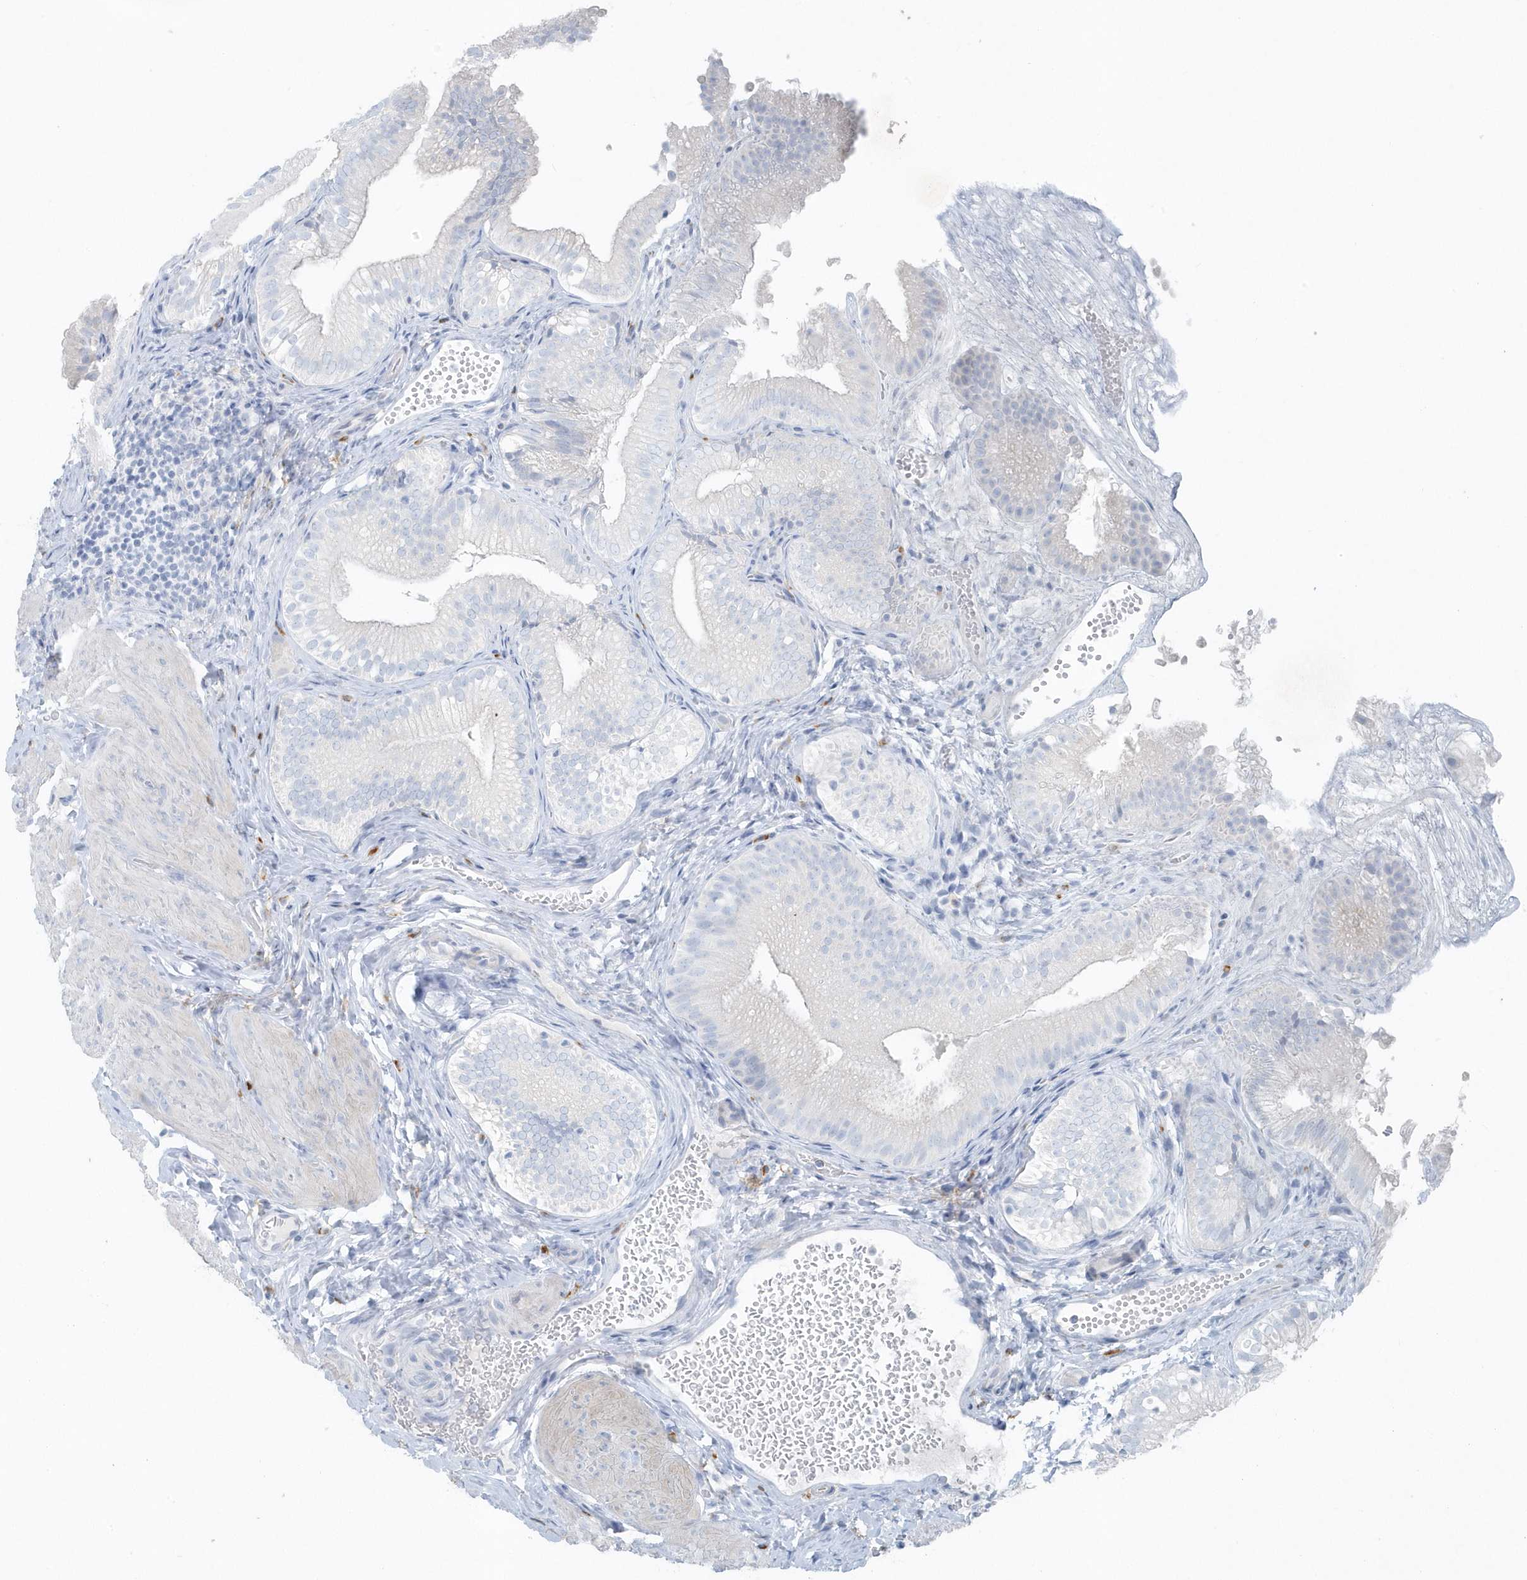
{"staining": {"intensity": "negative", "quantity": "none", "location": "none"}, "tissue": "gallbladder", "cell_type": "Glandular cells", "image_type": "normal", "snomed": [{"axis": "morphology", "description": "Normal tissue, NOS"}, {"axis": "topography", "description": "Gallbladder"}], "caption": "IHC of benign gallbladder shows no expression in glandular cells. (DAB (3,3'-diaminobenzidine) immunohistochemistry with hematoxylin counter stain).", "gene": "FAM98A", "patient": {"sex": "female", "age": 30}}